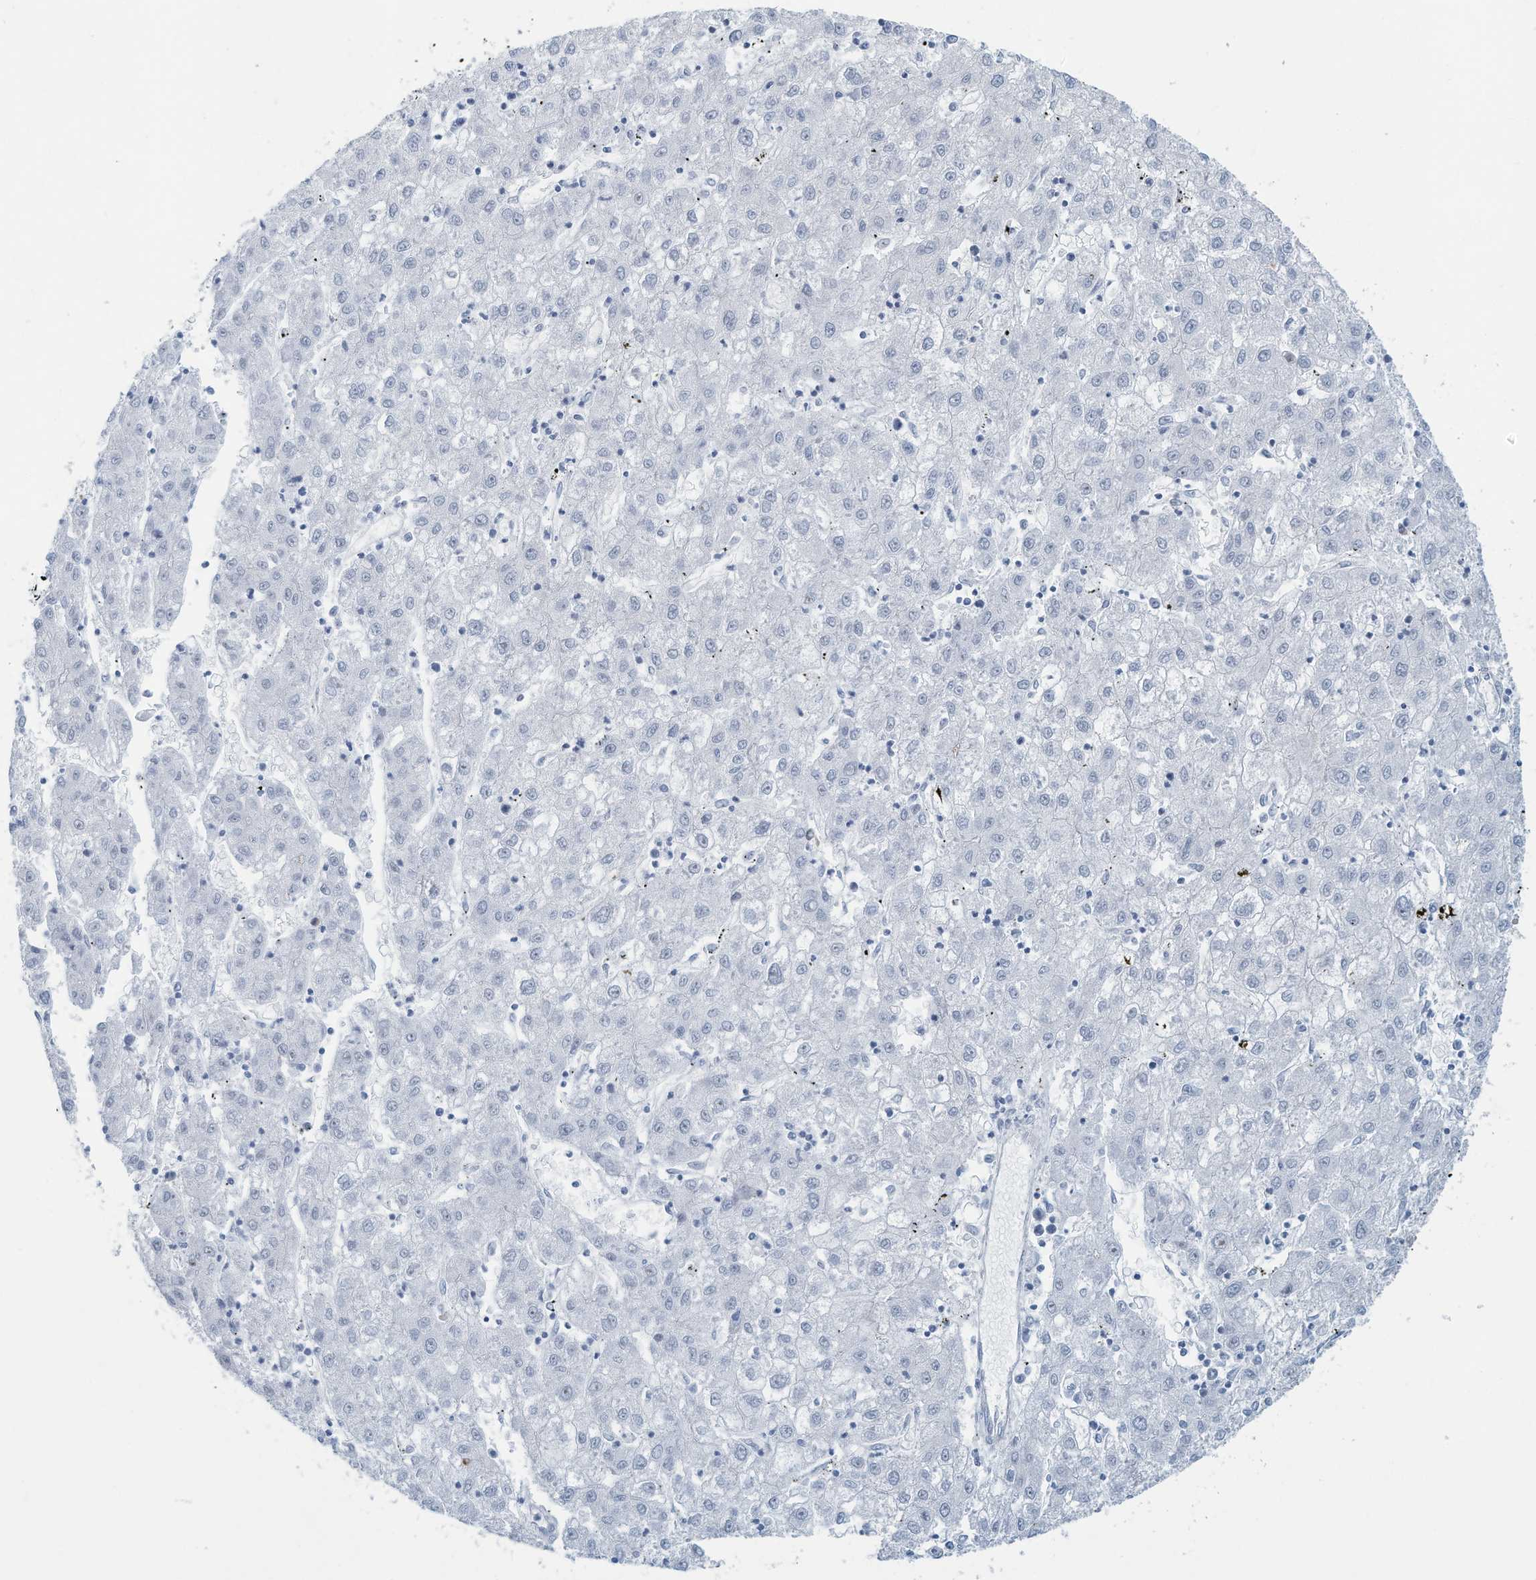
{"staining": {"intensity": "negative", "quantity": "none", "location": "none"}, "tissue": "liver cancer", "cell_type": "Tumor cells", "image_type": "cancer", "snomed": [{"axis": "morphology", "description": "Carcinoma, Hepatocellular, NOS"}, {"axis": "topography", "description": "Liver"}], "caption": "Immunohistochemistry image of liver hepatocellular carcinoma stained for a protein (brown), which demonstrates no expression in tumor cells. (Stains: DAB immunohistochemistry with hematoxylin counter stain, Microscopy: brightfield microscopy at high magnification).", "gene": "SARNP", "patient": {"sex": "male", "age": 72}}